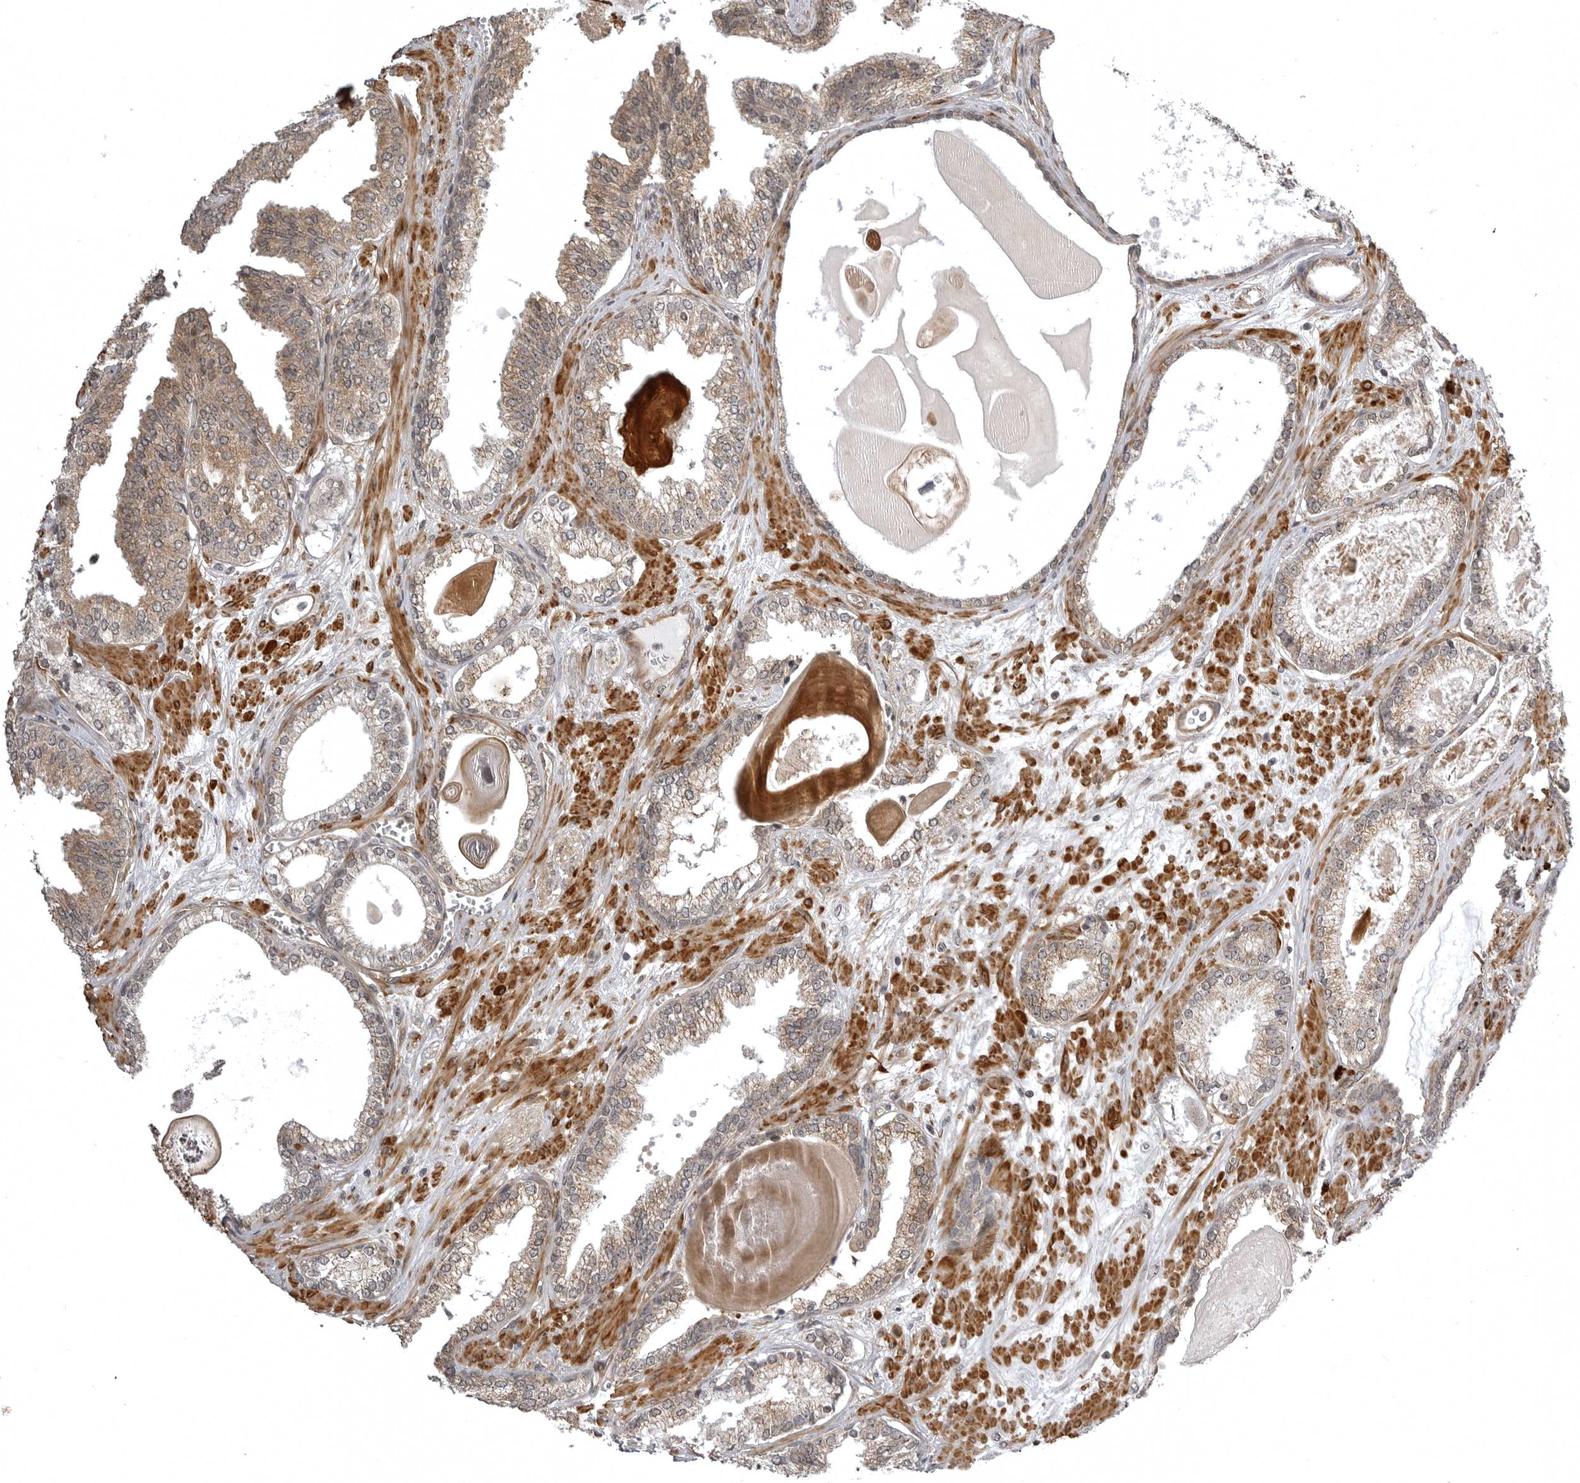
{"staining": {"intensity": "moderate", "quantity": ">75%", "location": "cytoplasmic/membranous"}, "tissue": "prostate cancer", "cell_type": "Tumor cells", "image_type": "cancer", "snomed": [{"axis": "morphology", "description": "Adenocarcinoma, Low grade"}, {"axis": "topography", "description": "Prostate"}], "caption": "Prostate low-grade adenocarcinoma tissue exhibits moderate cytoplasmic/membranous staining in about >75% of tumor cells, visualized by immunohistochemistry.", "gene": "SNX16", "patient": {"sex": "male", "age": 70}}